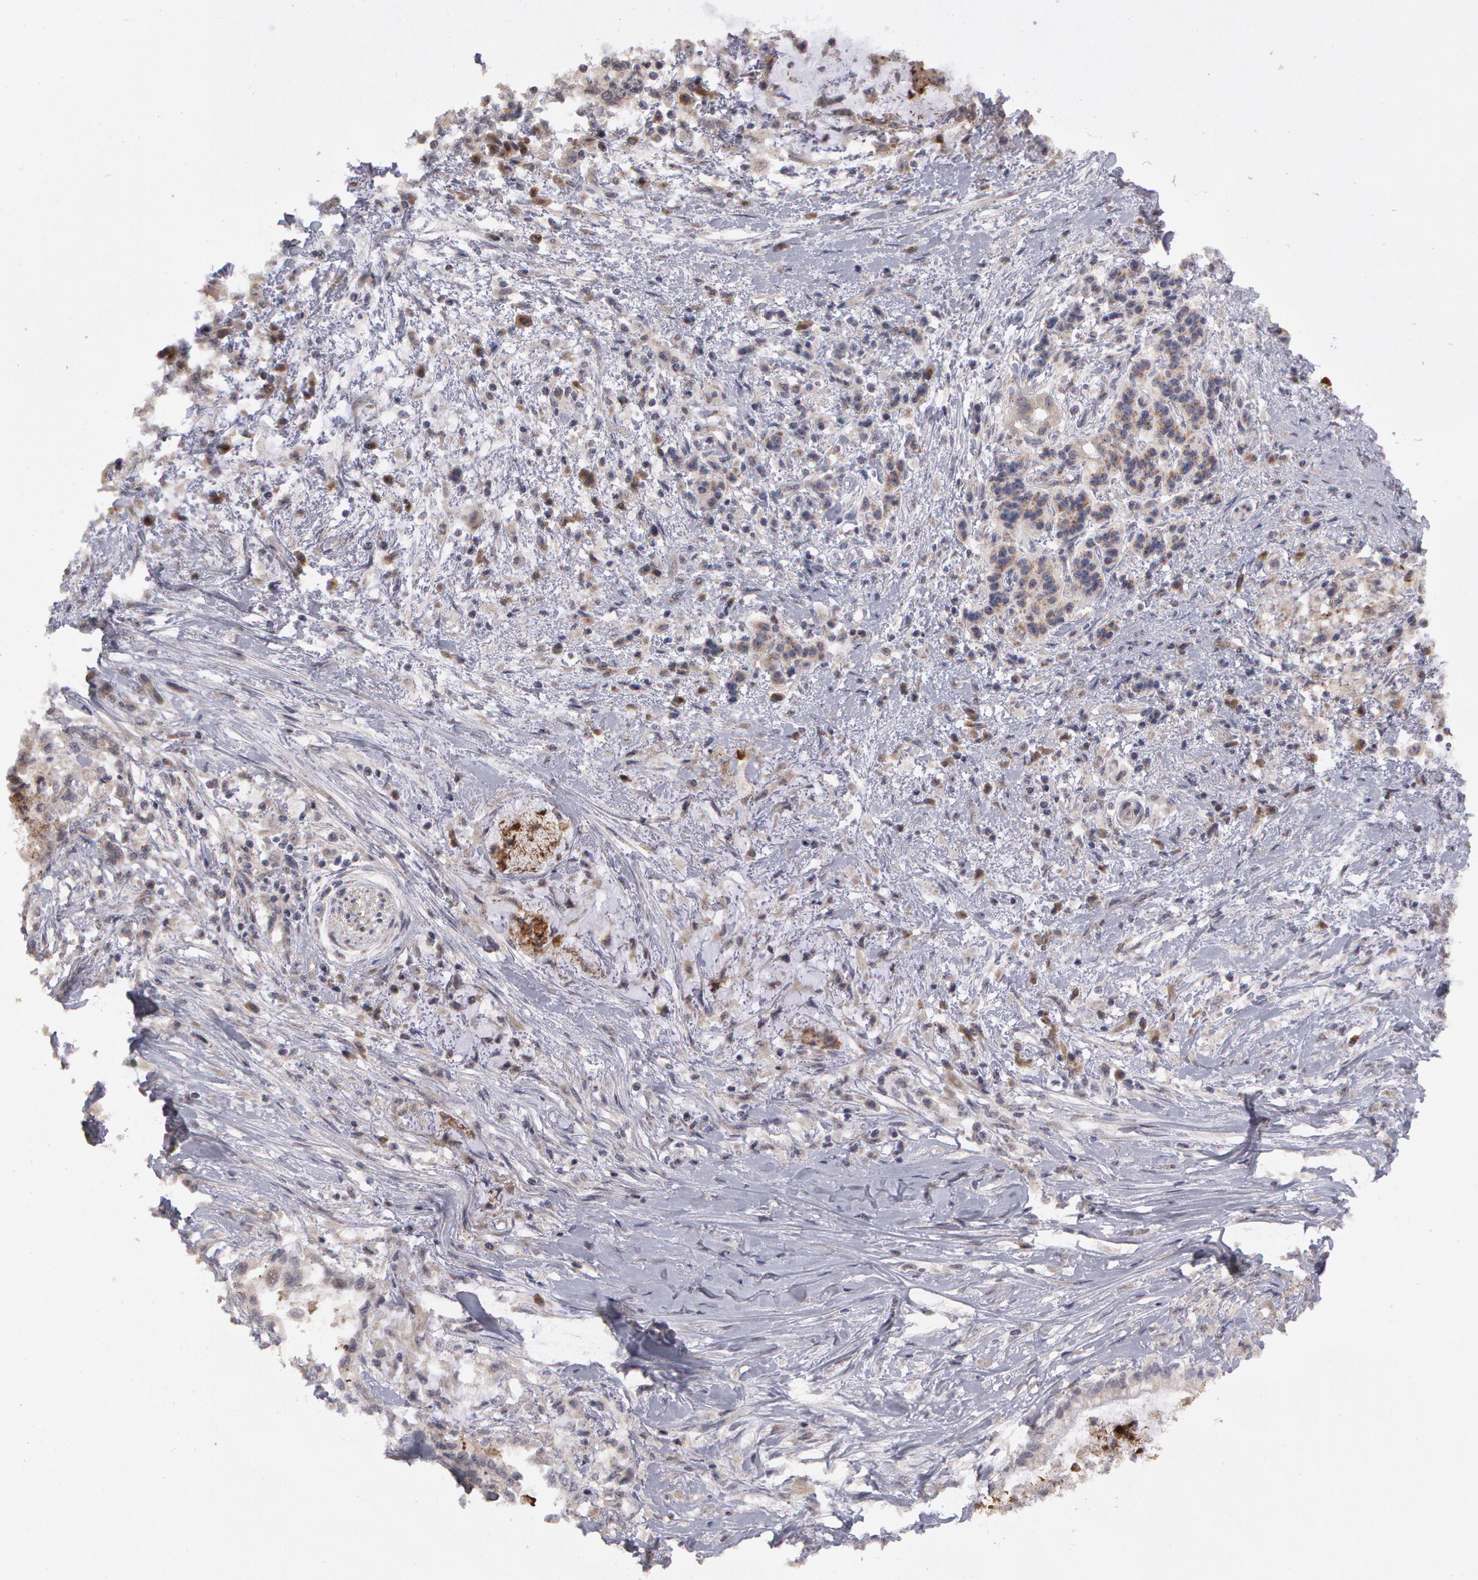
{"staining": {"intensity": "negative", "quantity": "none", "location": "none"}, "tissue": "pancreatic cancer", "cell_type": "Tumor cells", "image_type": "cancer", "snomed": [{"axis": "morphology", "description": "Adenocarcinoma, NOS"}, {"axis": "topography", "description": "Pancreas"}], "caption": "IHC of human pancreatic cancer demonstrates no staining in tumor cells.", "gene": "STX5", "patient": {"sex": "female", "age": 64}}